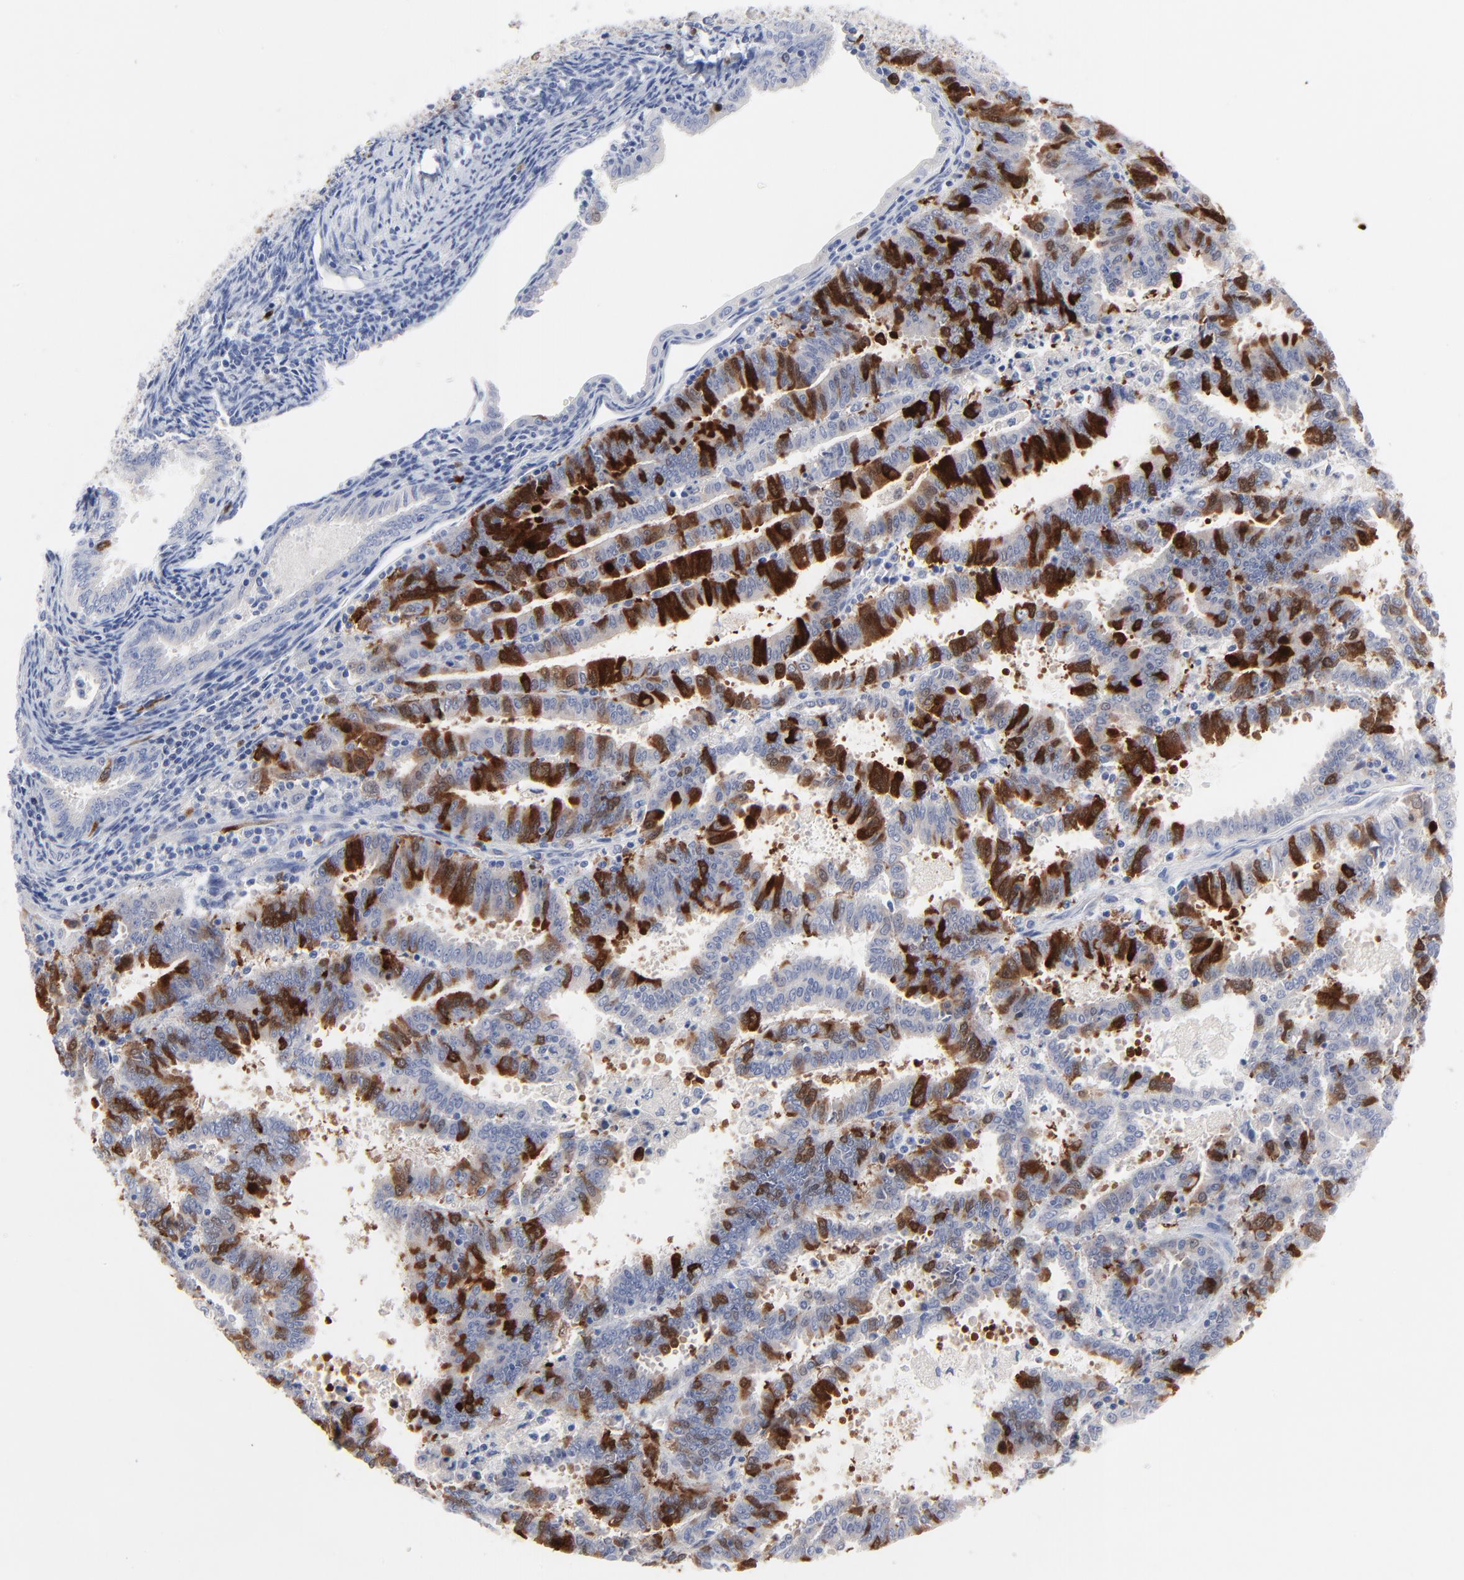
{"staining": {"intensity": "strong", "quantity": "25%-75%", "location": "cytoplasmic/membranous,nuclear"}, "tissue": "endometrial cancer", "cell_type": "Tumor cells", "image_type": "cancer", "snomed": [{"axis": "morphology", "description": "Adenocarcinoma, NOS"}, {"axis": "topography", "description": "Uterus"}], "caption": "DAB (3,3'-diaminobenzidine) immunohistochemical staining of human endometrial adenocarcinoma reveals strong cytoplasmic/membranous and nuclear protein expression in about 25%-75% of tumor cells. (DAB (3,3'-diaminobenzidine) IHC with brightfield microscopy, high magnification).", "gene": "CDK1", "patient": {"sex": "female", "age": 83}}